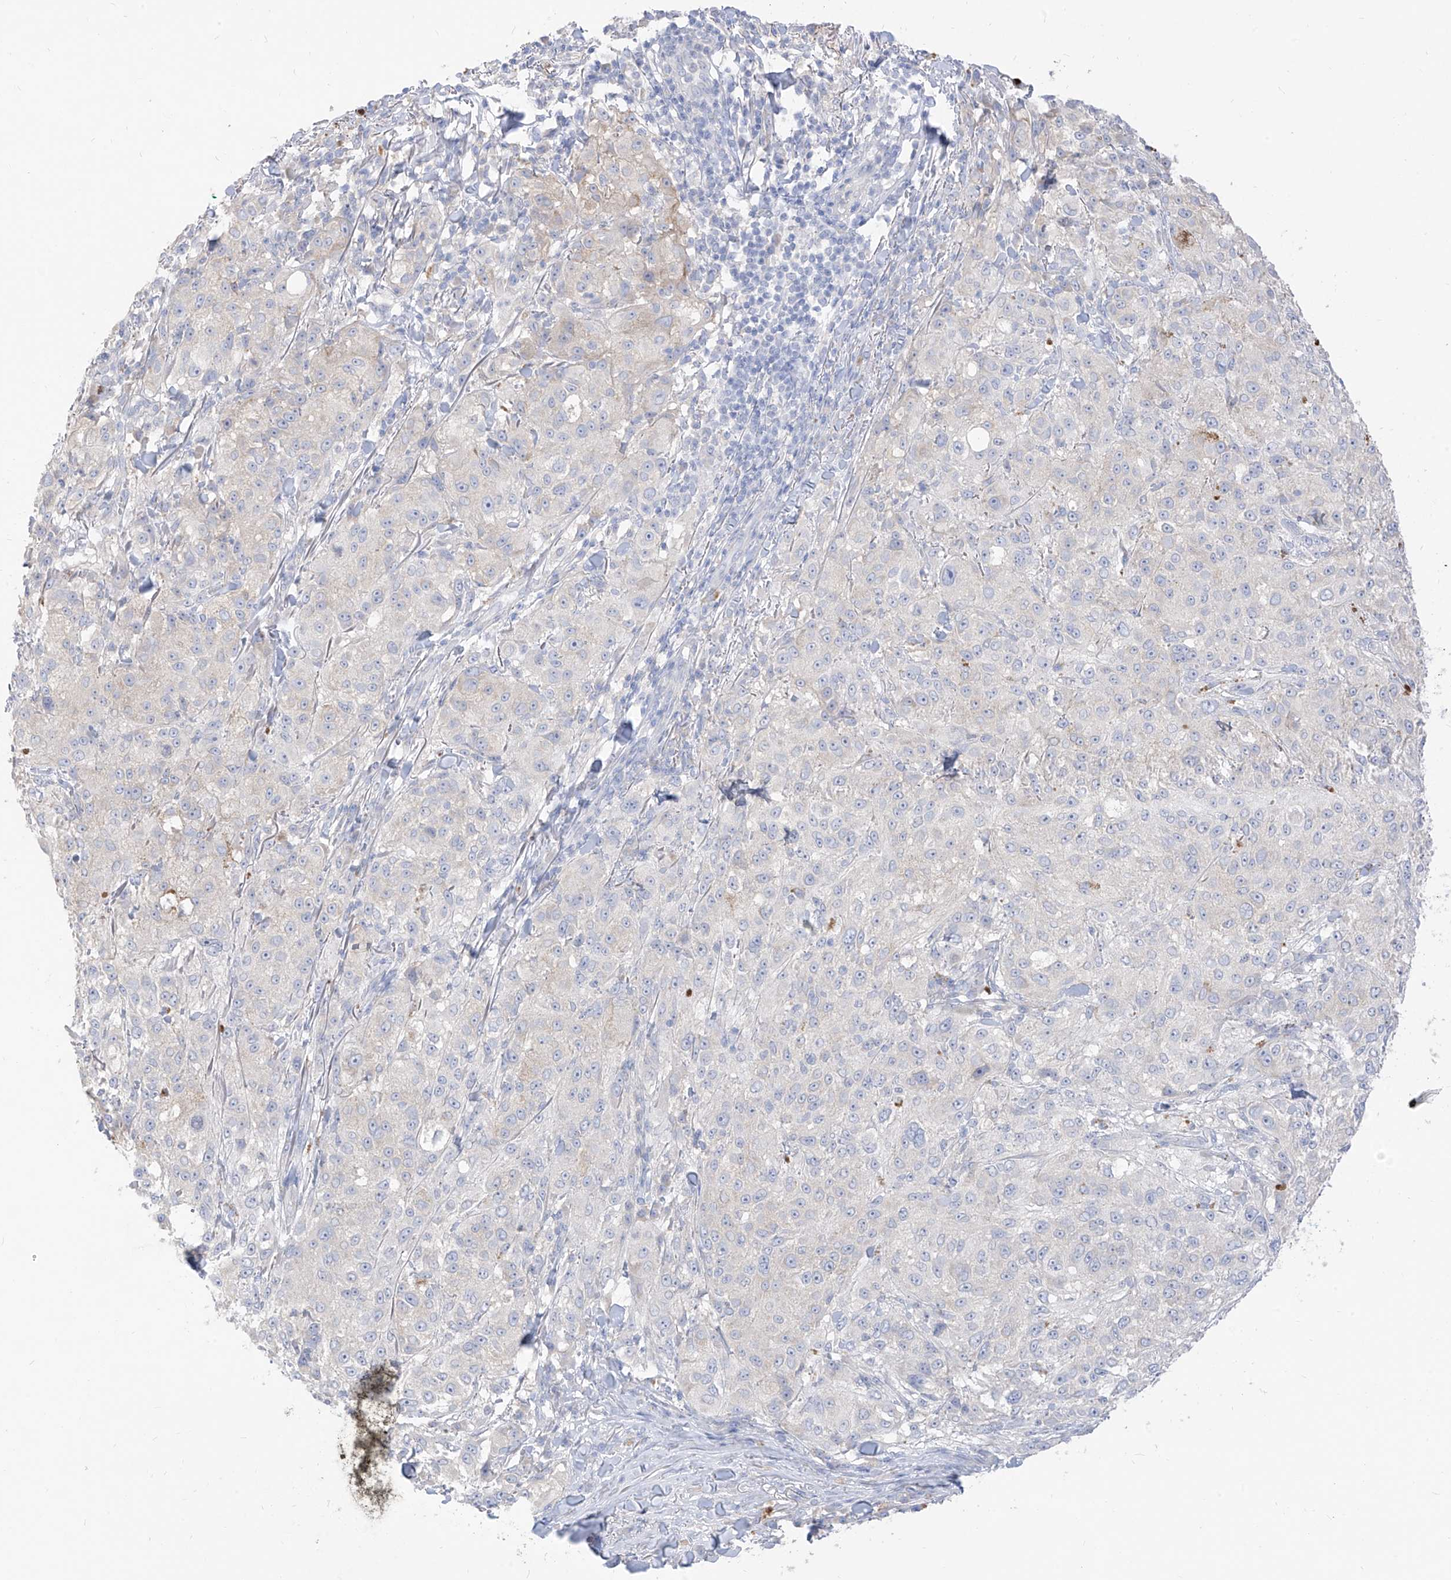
{"staining": {"intensity": "negative", "quantity": "none", "location": "none"}, "tissue": "melanoma", "cell_type": "Tumor cells", "image_type": "cancer", "snomed": [{"axis": "morphology", "description": "Necrosis, NOS"}, {"axis": "morphology", "description": "Malignant melanoma, NOS"}, {"axis": "topography", "description": "Skin"}], "caption": "DAB (3,3'-diaminobenzidine) immunohistochemical staining of malignant melanoma reveals no significant expression in tumor cells.", "gene": "ARHGEF40", "patient": {"sex": "female", "age": 87}}